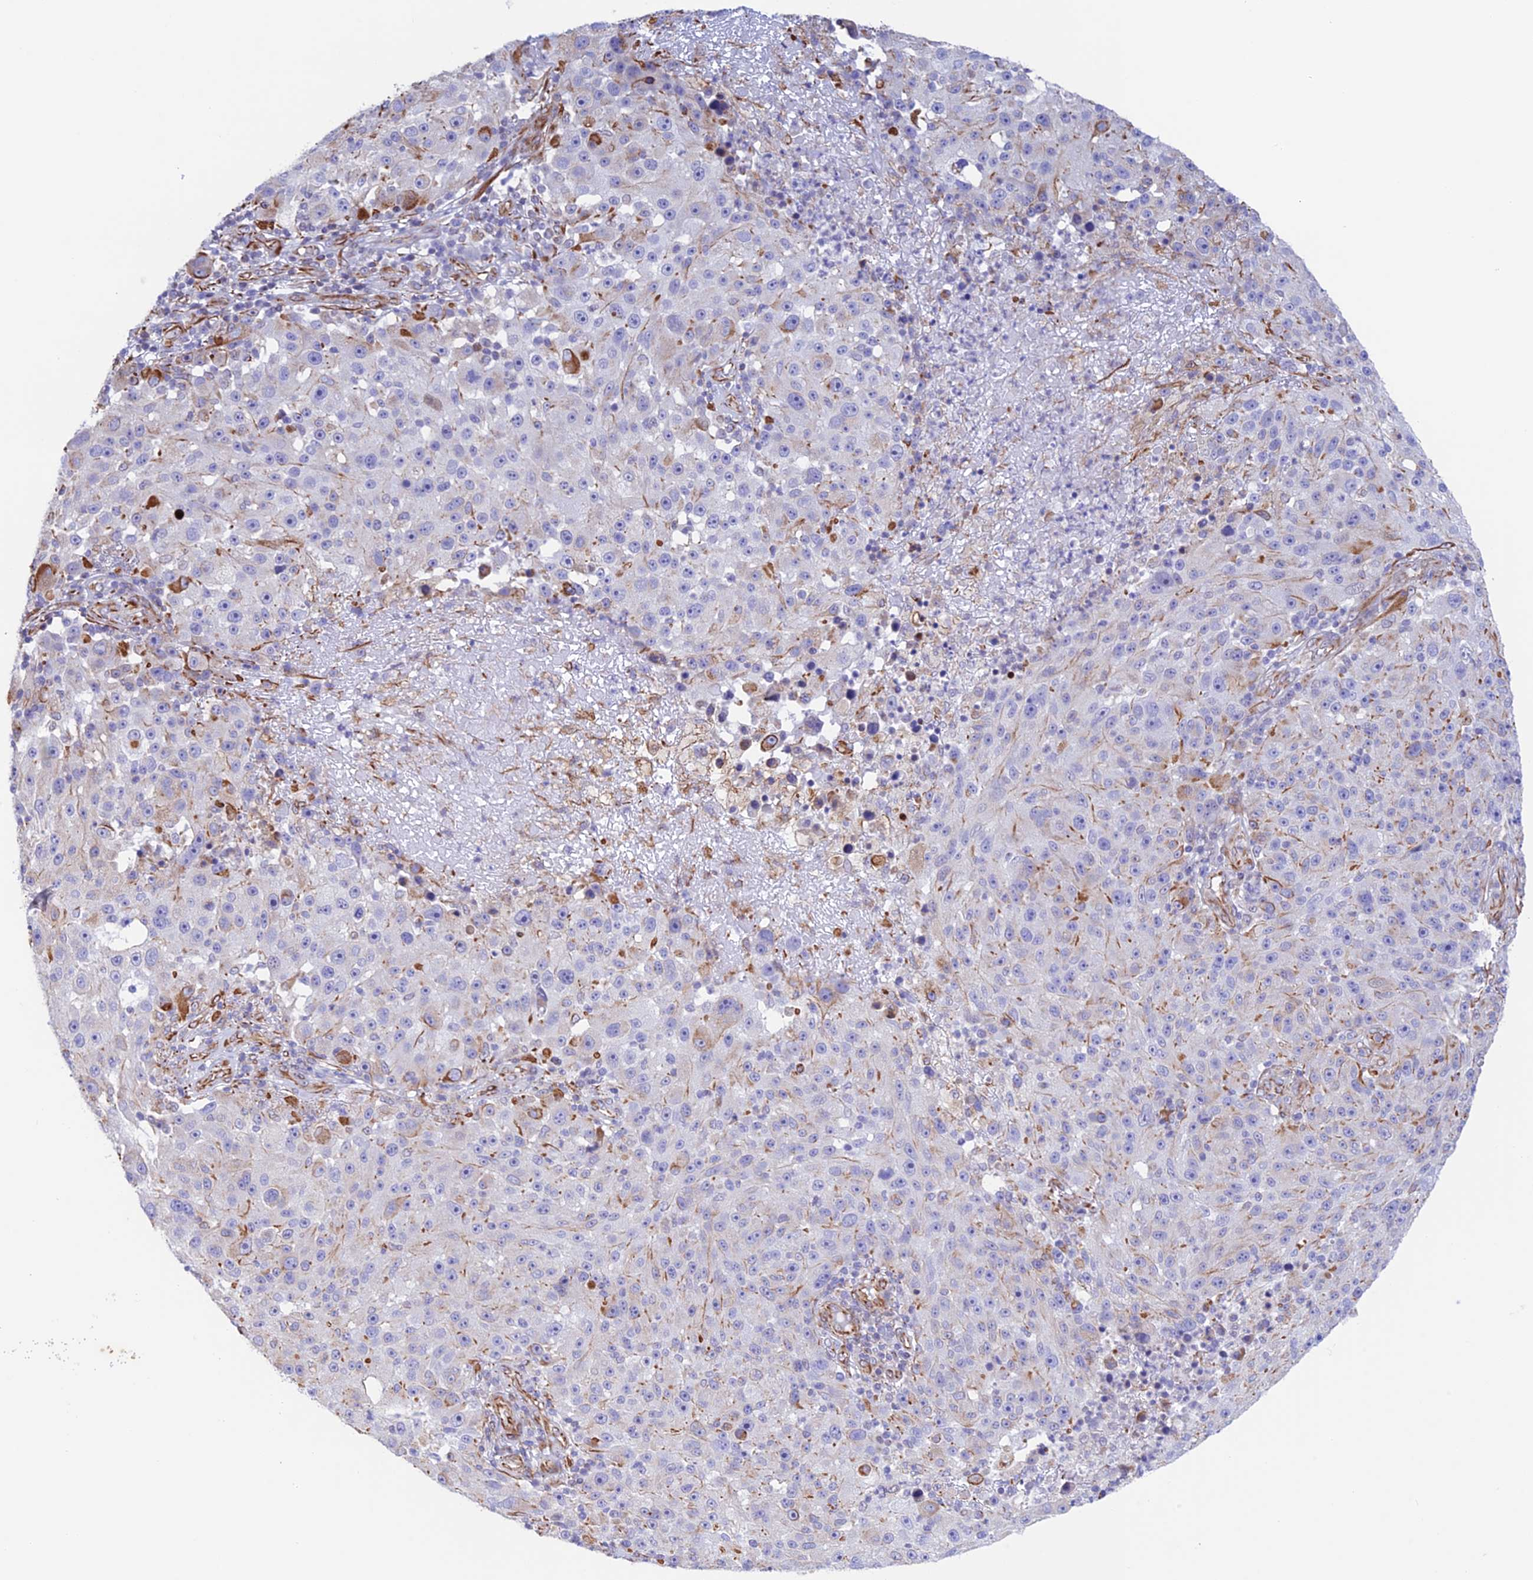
{"staining": {"intensity": "moderate", "quantity": "<25%", "location": "cytoplasmic/membranous"}, "tissue": "melanoma", "cell_type": "Tumor cells", "image_type": "cancer", "snomed": [{"axis": "morphology", "description": "Malignant melanoma, NOS"}, {"axis": "topography", "description": "Skin"}], "caption": "Melanoma stained with DAB IHC demonstrates low levels of moderate cytoplasmic/membranous positivity in approximately <25% of tumor cells. (DAB = brown stain, brightfield microscopy at high magnification).", "gene": "ZNF652", "patient": {"sex": "male", "age": 53}}